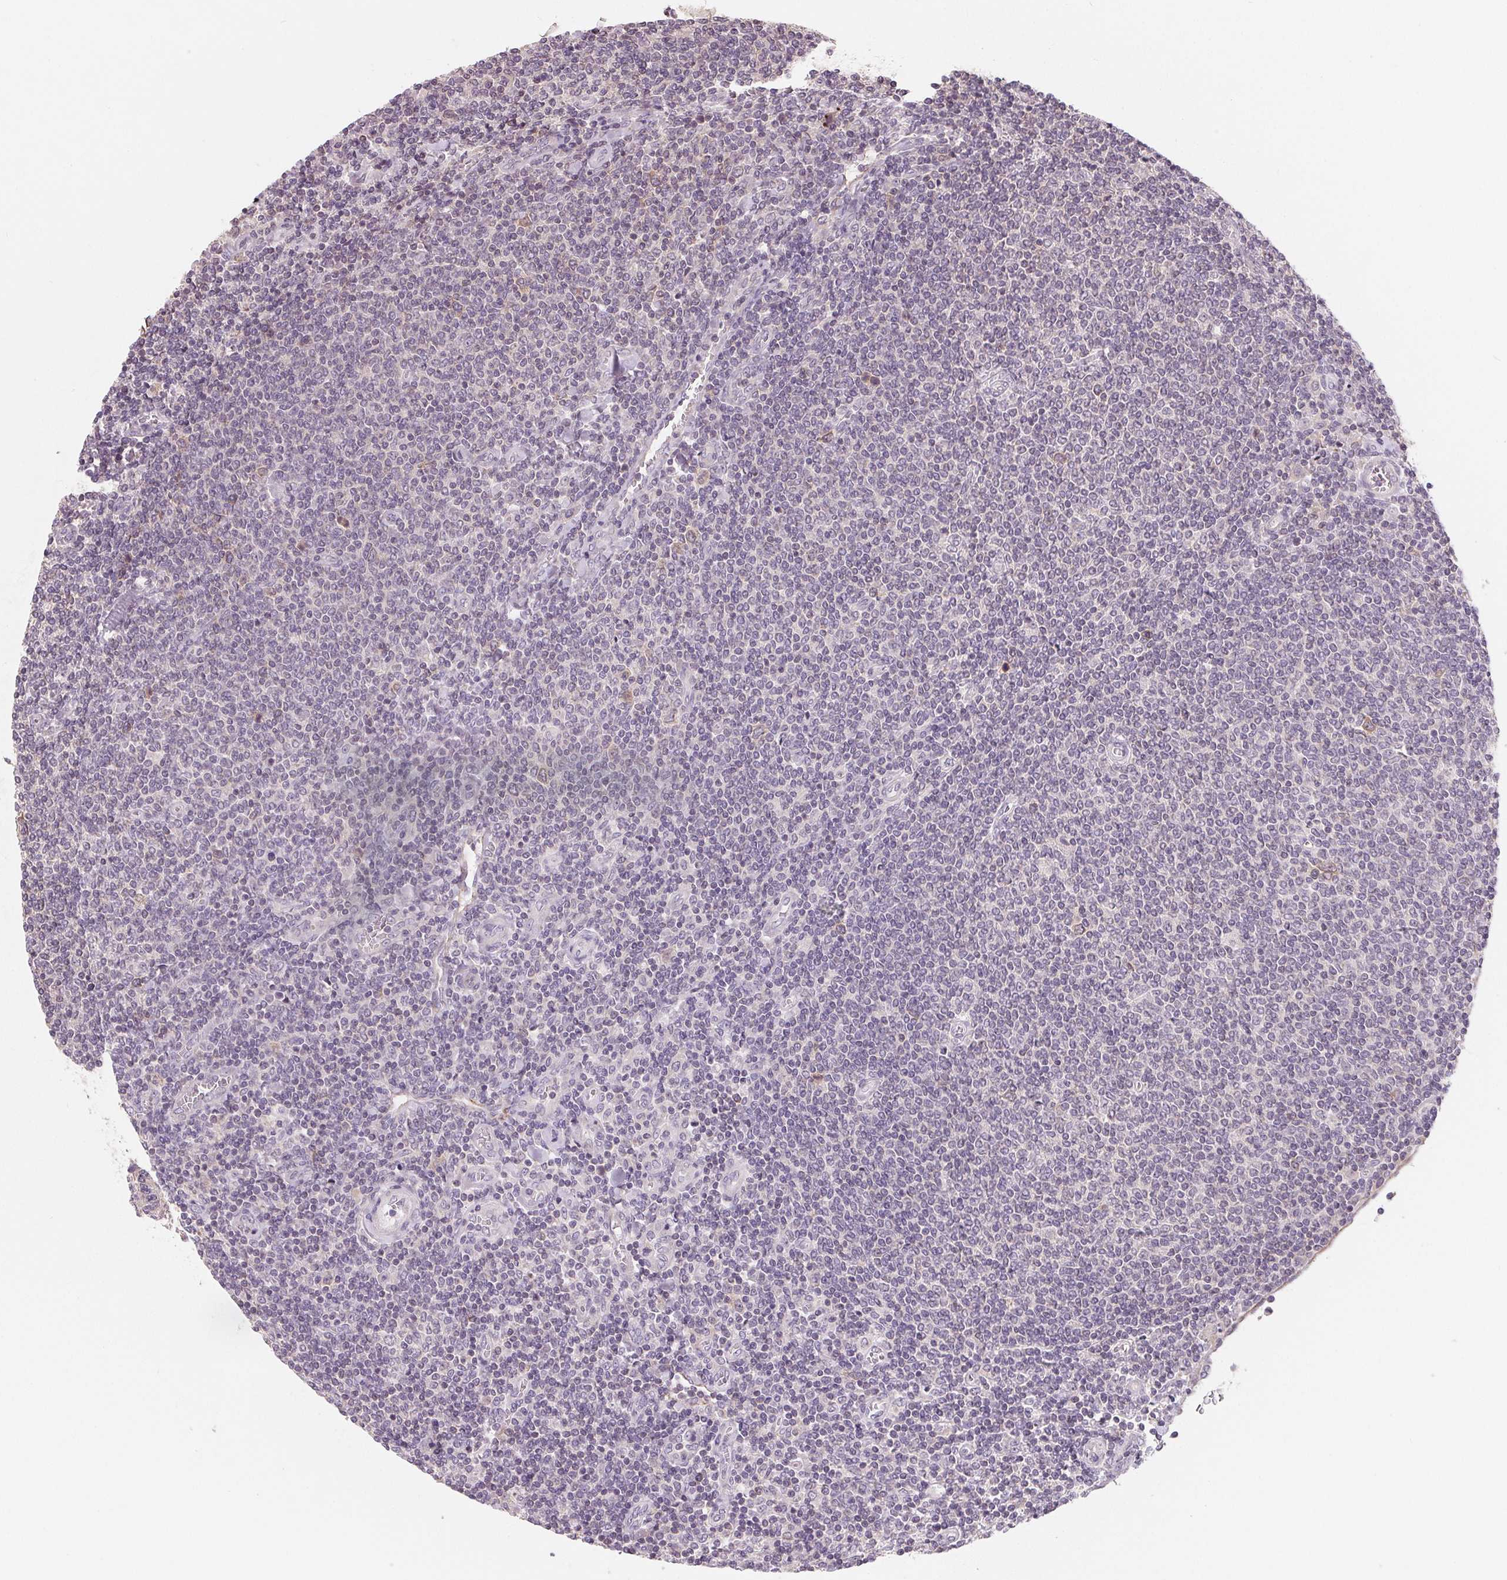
{"staining": {"intensity": "negative", "quantity": "none", "location": "none"}, "tissue": "lymphoma", "cell_type": "Tumor cells", "image_type": "cancer", "snomed": [{"axis": "morphology", "description": "Malignant lymphoma, non-Hodgkin's type, Low grade"}, {"axis": "topography", "description": "Lymph node"}], "caption": "Immunohistochemistry micrograph of neoplastic tissue: human malignant lymphoma, non-Hodgkin's type (low-grade) stained with DAB displays no significant protein positivity in tumor cells.", "gene": "AQP8", "patient": {"sex": "male", "age": 52}}